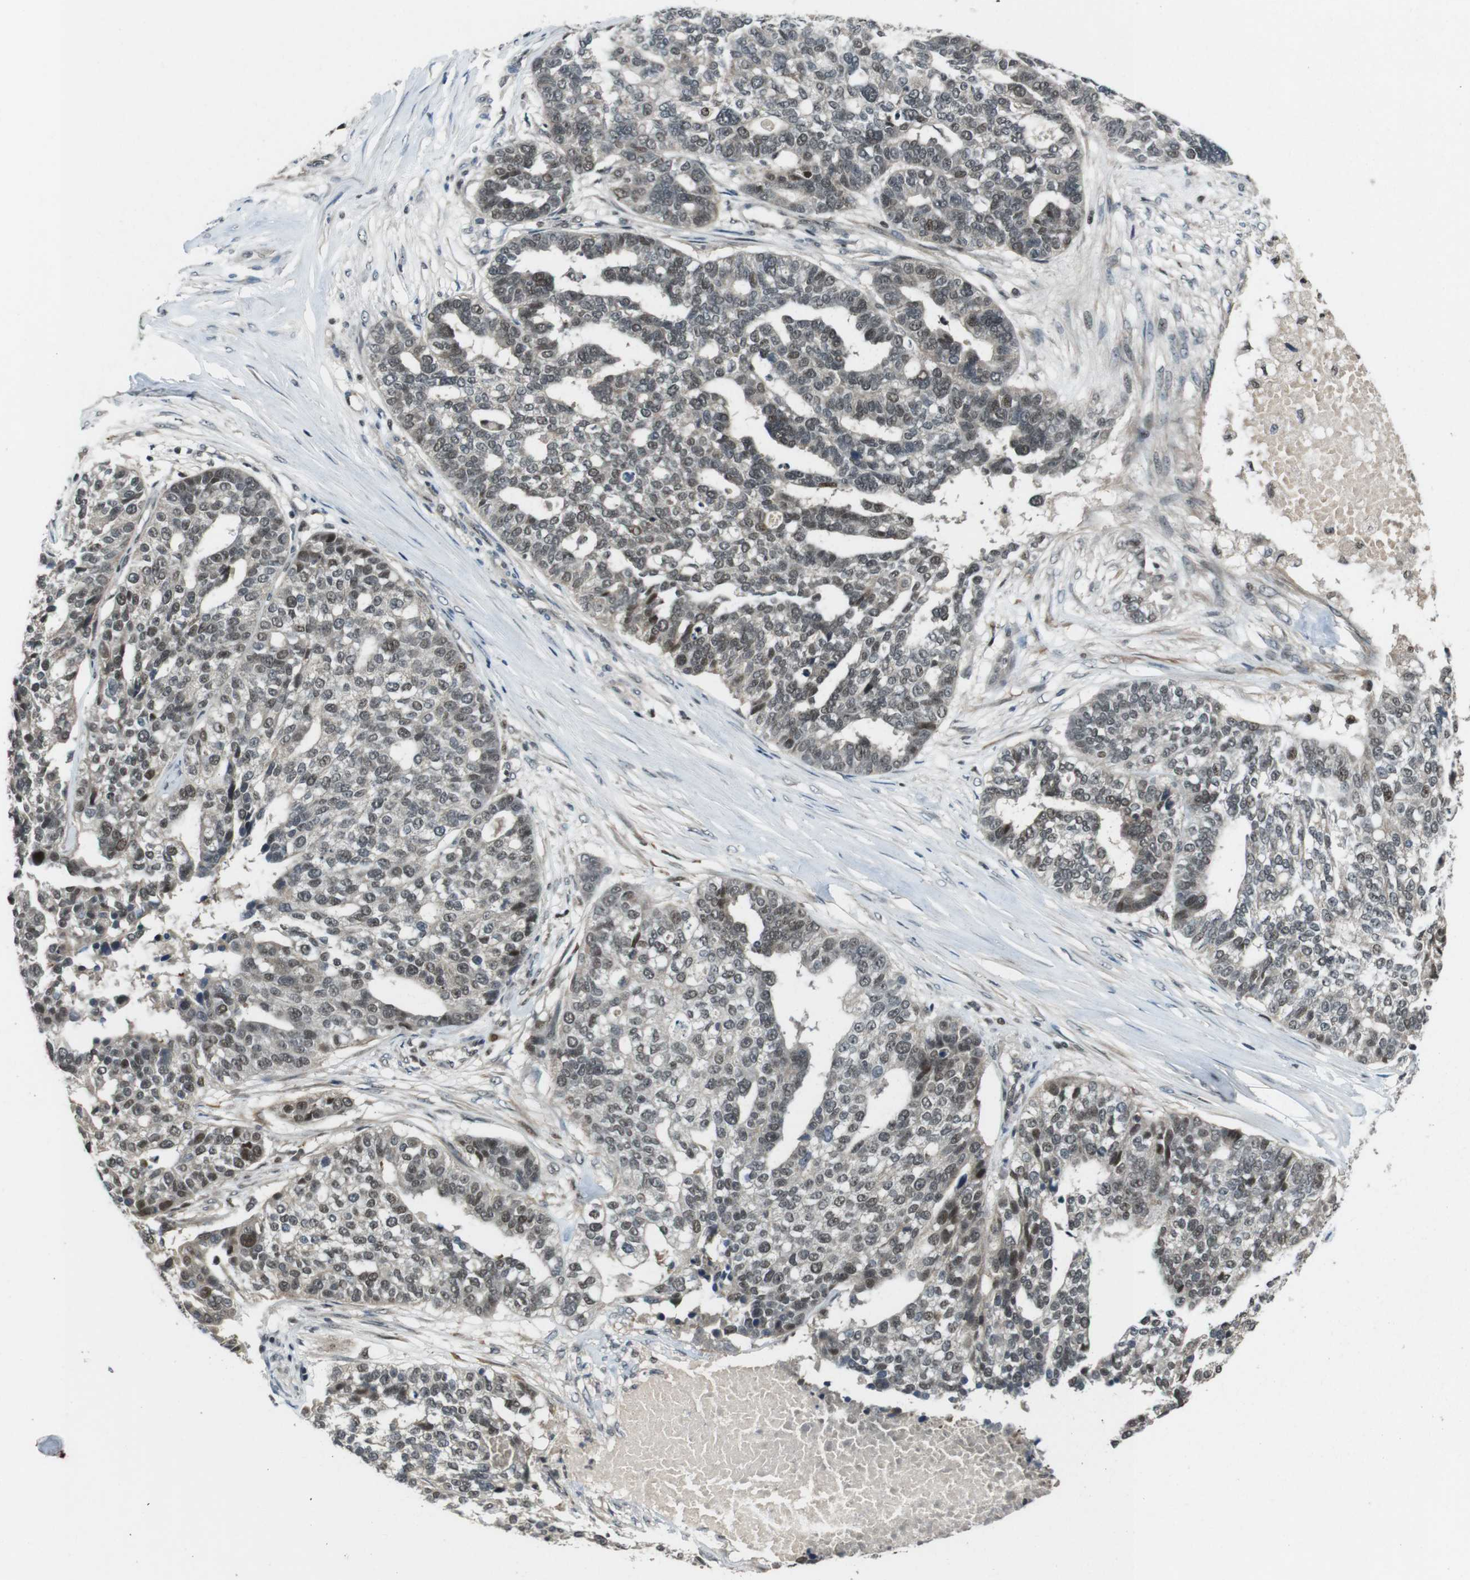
{"staining": {"intensity": "moderate", "quantity": ">75%", "location": "nuclear"}, "tissue": "ovarian cancer", "cell_type": "Tumor cells", "image_type": "cancer", "snomed": [{"axis": "morphology", "description": "Cystadenocarcinoma, serous, NOS"}, {"axis": "topography", "description": "Ovary"}], "caption": "The image shows a brown stain indicating the presence of a protein in the nuclear of tumor cells in ovarian serous cystadenocarcinoma.", "gene": "MAPKAPK5", "patient": {"sex": "female", "age": 59}}